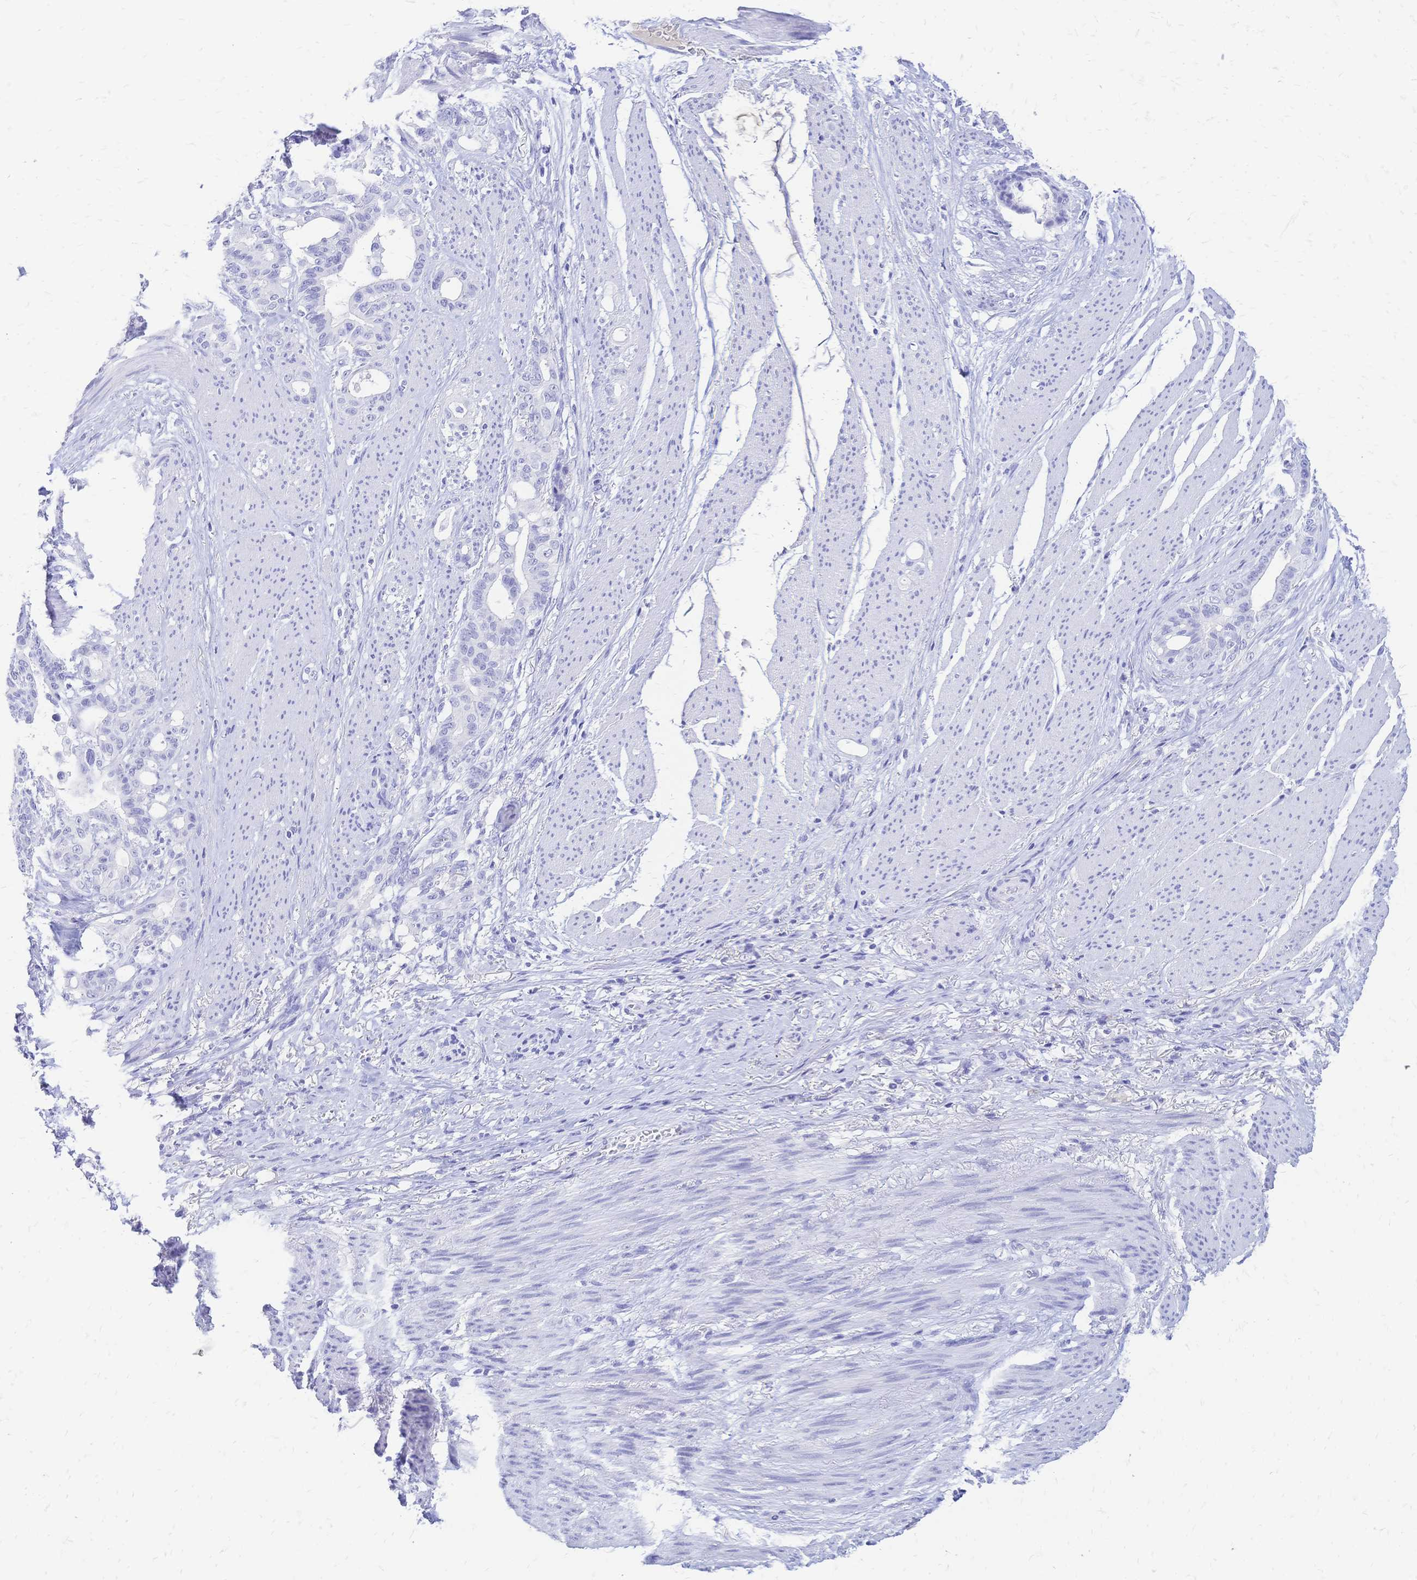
{"staining": {"intensity": "negative", "quantity": "none", "location": "none"}, "tissue": "stomach cancer", "cell_type": "Tumor cells", "image_type": "cancer", "snomed": [{"axis": "morphology", "description": "Normal tissue, NOS"}, {"axis": "morphology", "description": "Adenocarcinoma, NOS"}, {"axis": "topography", "description": "Esophagus"}, {"axis": "topography", "description": "Stomach, upper"}], "caption": "This is an IHC micrograph of stomach cancer. There is no staining in tumor cells.", "gene": "FA2H", "patient": {"sex": "male", "age": 62}}